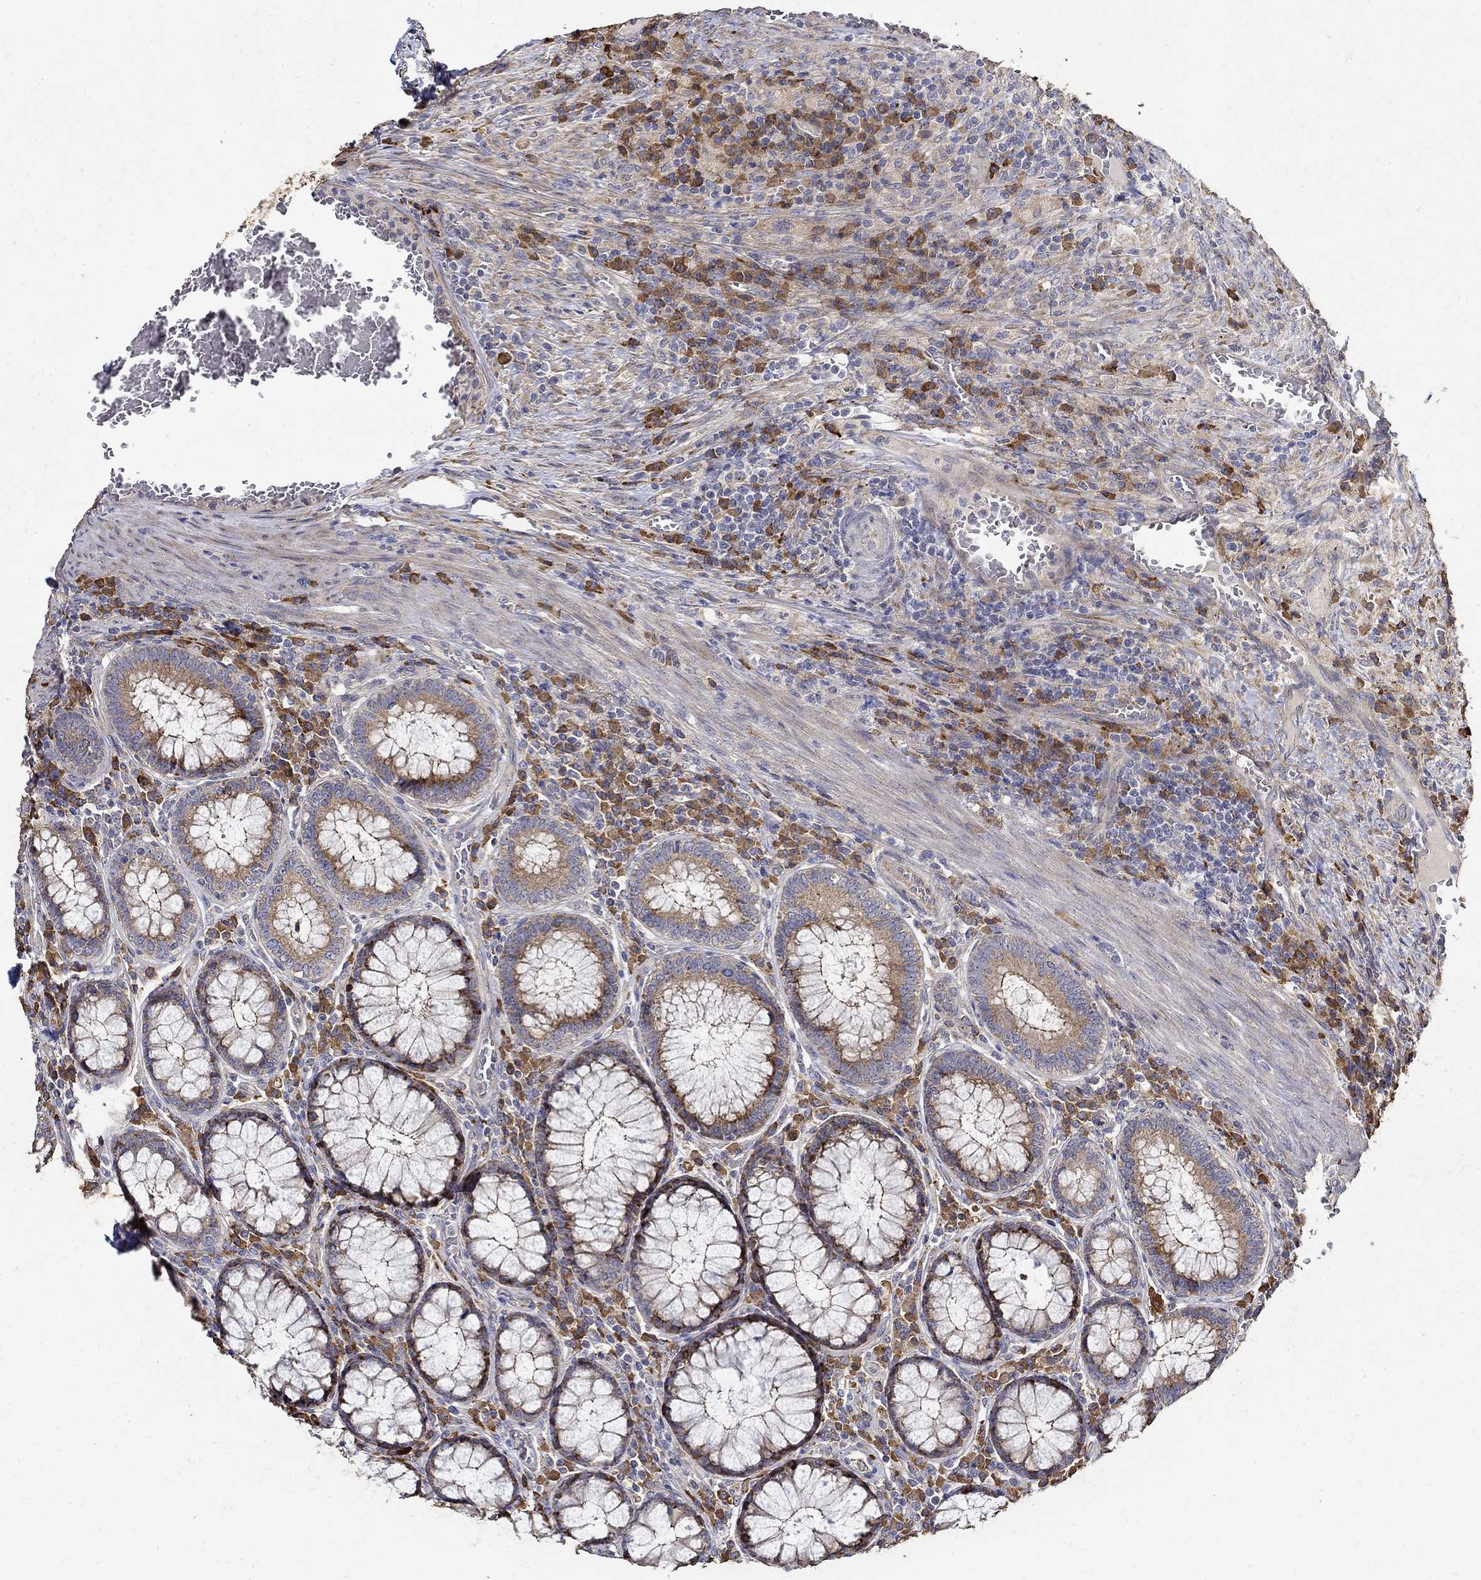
{"staining": {"intensity": "negative", "quantity": "none", "location": "none"}, "tissue": "colorectal cancer", "cell_type": "Tumor cells", "image_type": "cancer", "snomed": [{"axis": "morphology", "description": "Adenocarcinoma, NOS"}, {"axis": "topography", "description": "Colon"}], "caption": "DAB (3,3'-diaminobenzidine) immunohistochemical staining of adenocarcinoma (colorectal) shows no significant staining in tumor cells.", "gene": "EMILIN3", "patient": {"sex": "female", "age": 86}}